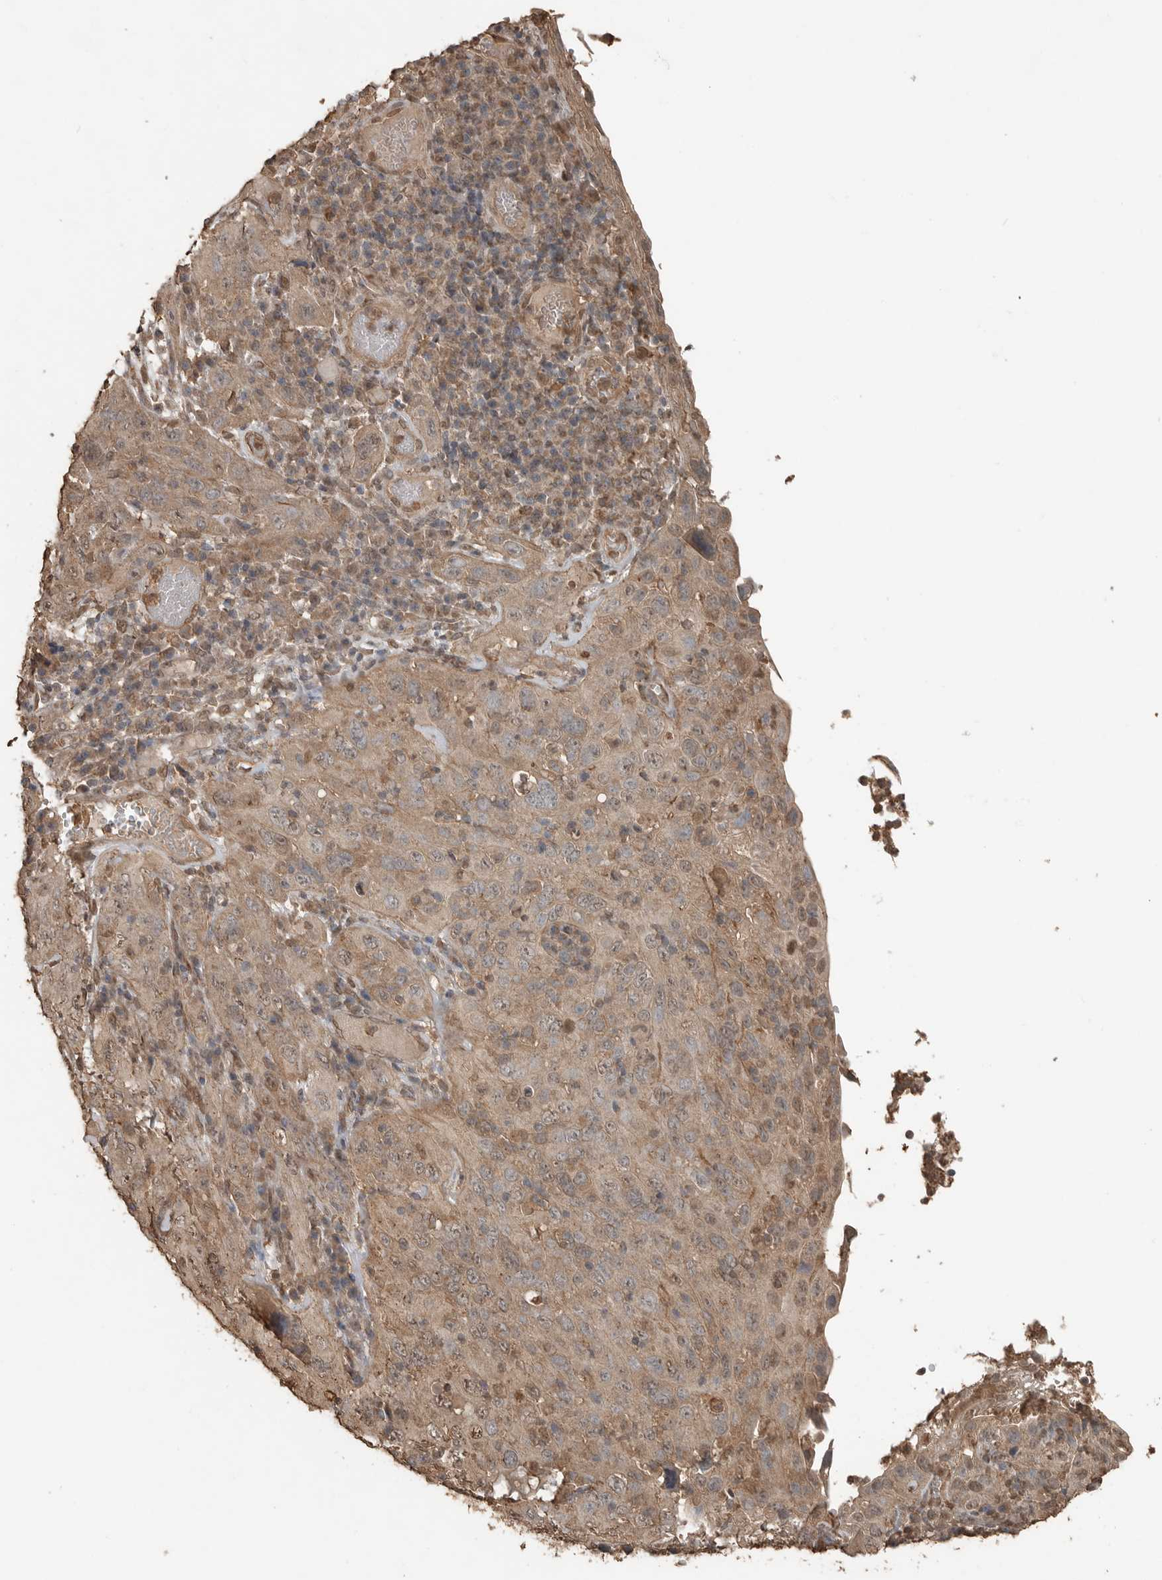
{"staining": {"intensity": "weak", "quantity": ">75%", "location": "cytoplasmic/membranous"}, "tissue": "cervical cancer", "cell_type": "Tumor cells", "image_type": "cancer", "snomed": [{"axis": "morphology", "description": "Squamous cell carcinoma, NOS"}, {"axis": "topography", "description": "Cervix"}], "caption": "Tumor cells exhibit weak cytoplasmic/membranous expression in approximately >75% of cells in cervical squamous cell carcinoma. (IHC, brightfield microscopy, high magnification).", "gene": "BLZF1", "patient": {"sex": "female", "age": 46}}